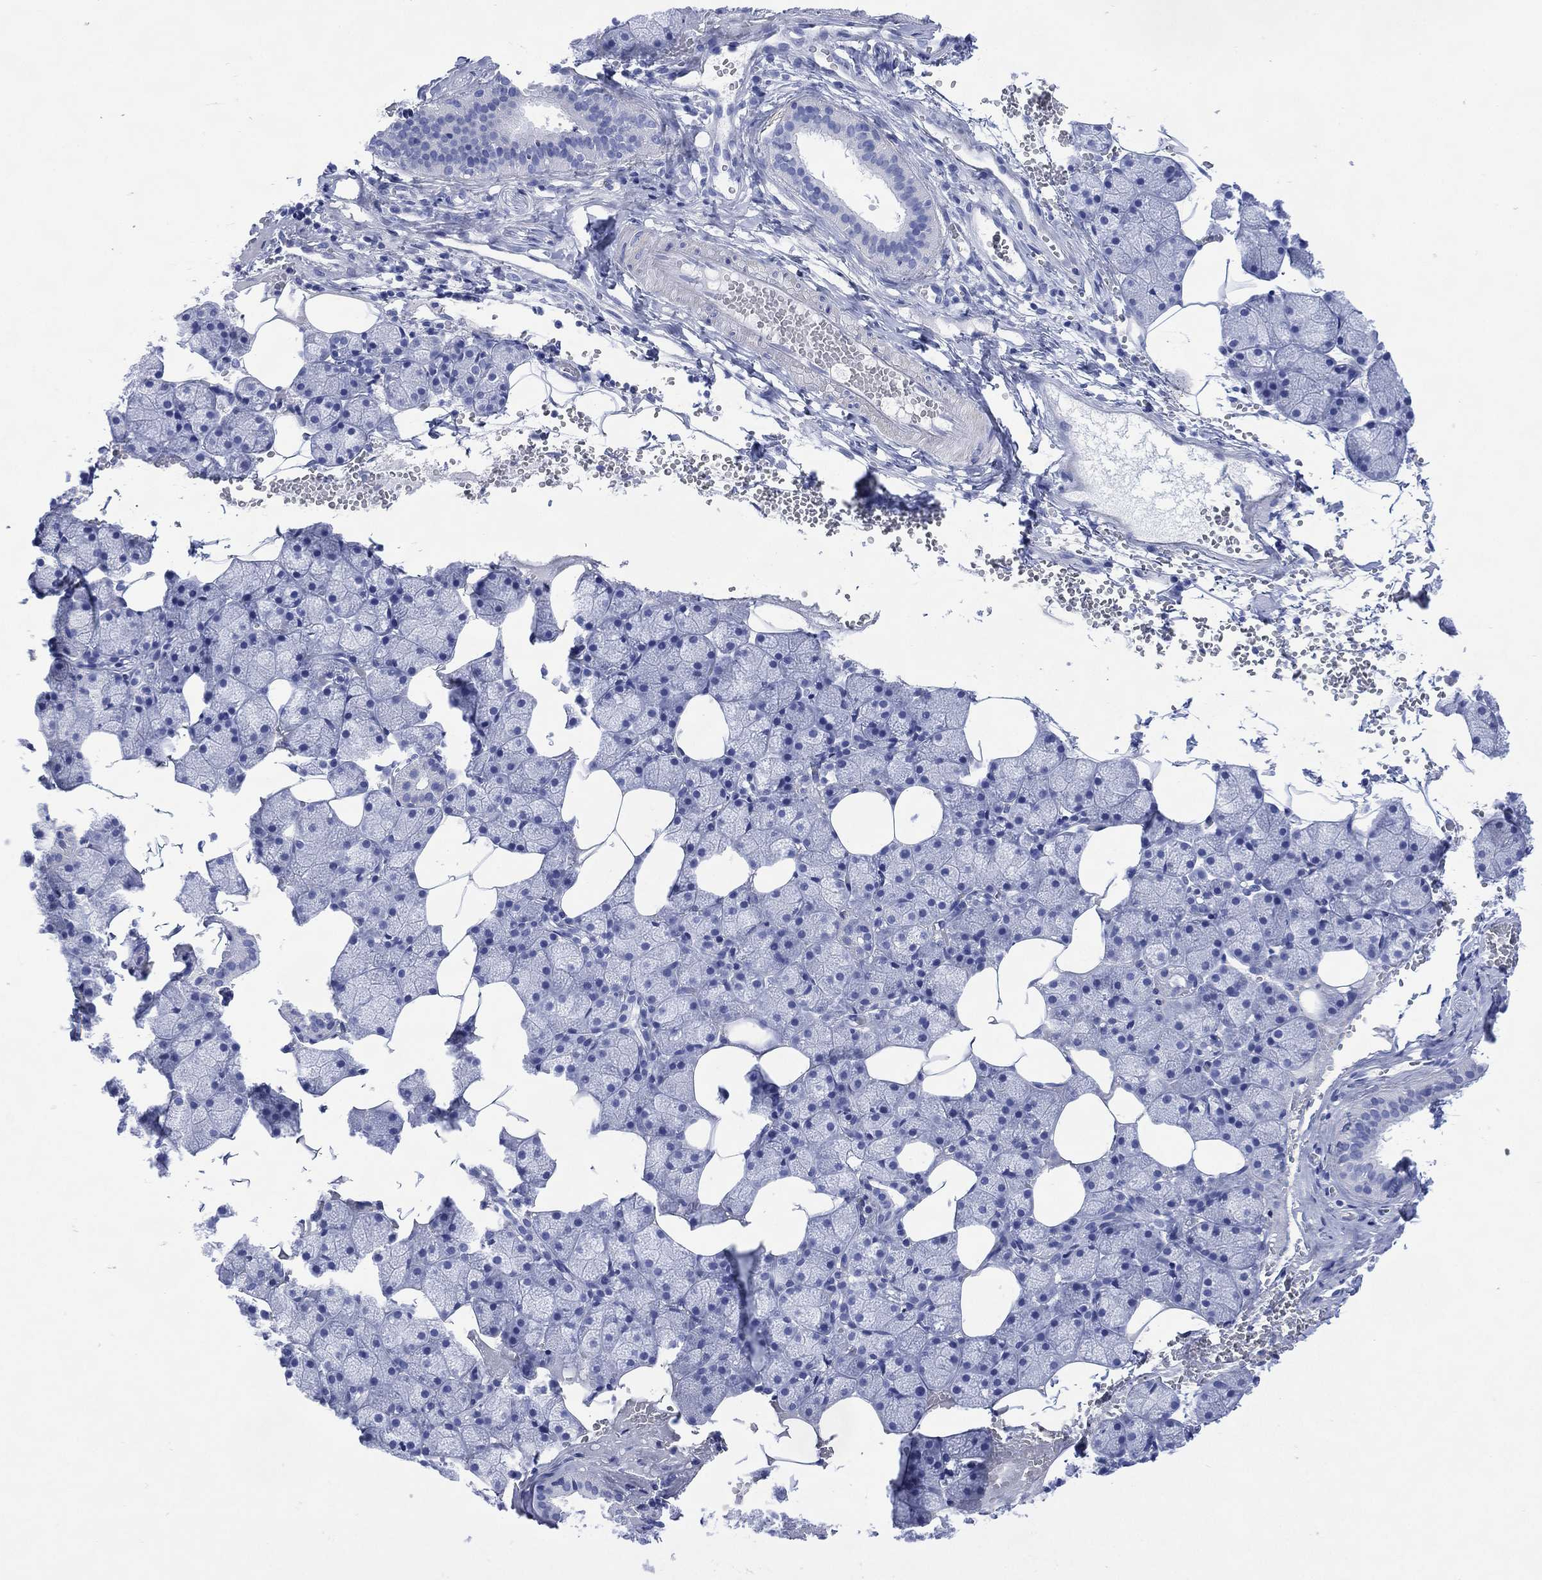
{"staining": {"intensity": "negative", "quantity": "none", "location": "none"}, "tissue": "salivary gland", "cell_type": "Glandular cells", "image_type": "normal", "snomed": [{"axis": "morphology", "description": "Normal tissue, NOS"}, {"axis": "topography", "description": "Salivary gland"}], "caption": "Immunohistochemistry (IHC) micrograph of benign salivary gland: human salivary gland stained with DAB (3,3'-diaminobenzidine) exhibits no significant protein staining in glandular cells. The staining was performed using DAB to visualize the protein expression in brown, while the nuclei were stained in blue with hematoxylin (Magnification: 20x).", "gene": "SHCBP1L", "patient": {"sex": "male", "age": 38}}